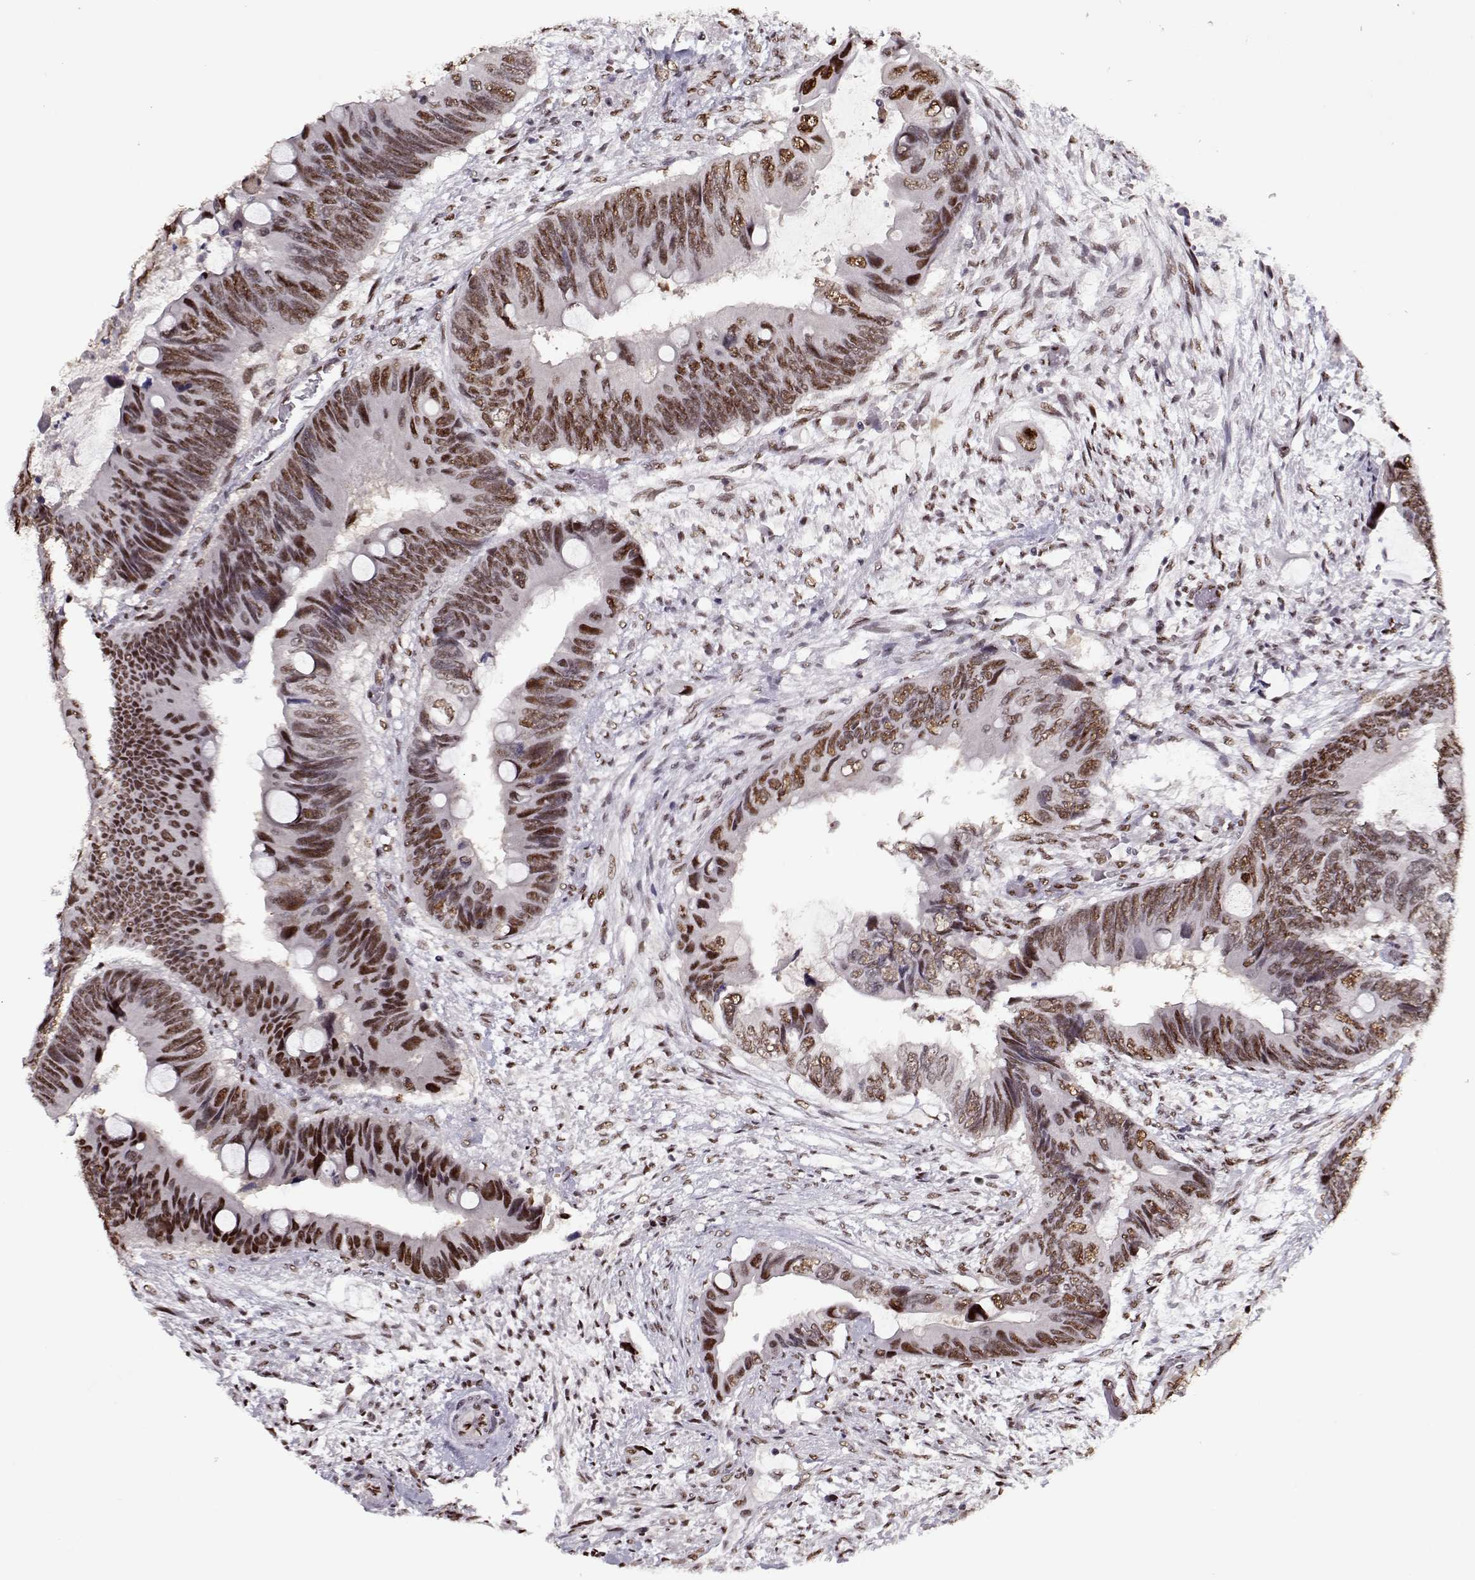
{"staining": {"intensity": "moderate", "quantity": ">75%", "location": "nuclear"}, "tissue": "colorectal cancer", "cell_type": "Tumor cells", "image_type": "cancer", "snomed": [{"axis": "morphology", "description": "Adenocarcinoma, NOS"}, {"axis": "topography", "description": "Rectum"}], "caption": "A medium amount of moderate nuclear positivity is seen in about >75% of tumor cells in colorectal cancer (adenocarcinoma) tissue.", "gene": "PRMT8", "patient": {"sex": "male", "age": 63}}